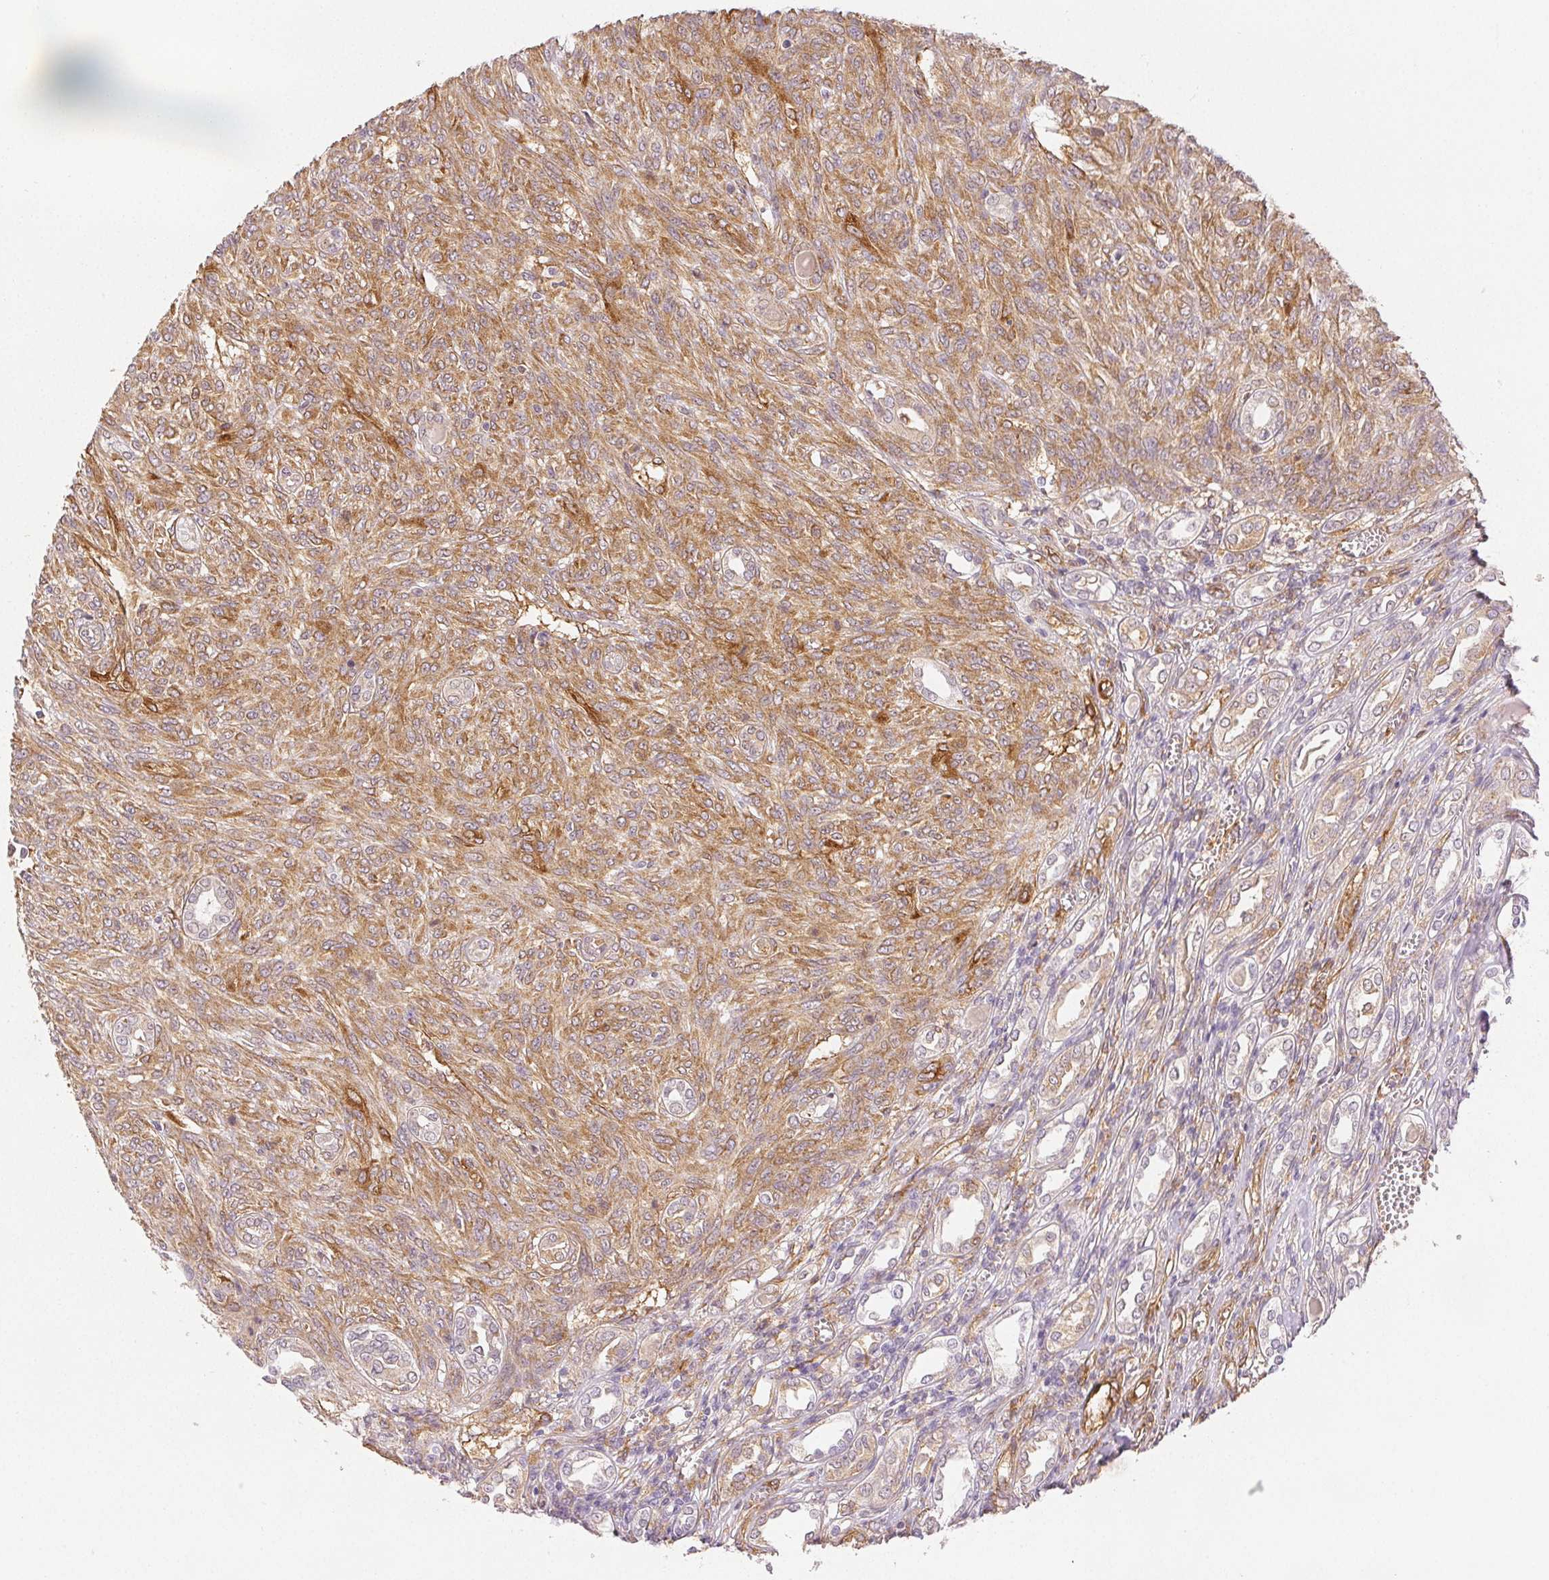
{"staining": {"intensity": "moderate", "quantity": ">75%", "location": "cytoplasmic/membranous"}, "tissue": "renal cancer", "cell_type": "Tumor cells", "image_type": "cancer", "snomed": [{"axis": "morphology", "description": "Adenocarcinoma, NOS"}, {"axis": "topography", "description": "Kidney"}], "caption": "Adenocarcinoma (renal) was stained to show a protein in brown. There is medium levels of moderate cytoplasmic/membranous expression in approximately >75% of tumor cells.", "gene": "DIAPH2", "patient": {"sex": "male", "age": 58}}